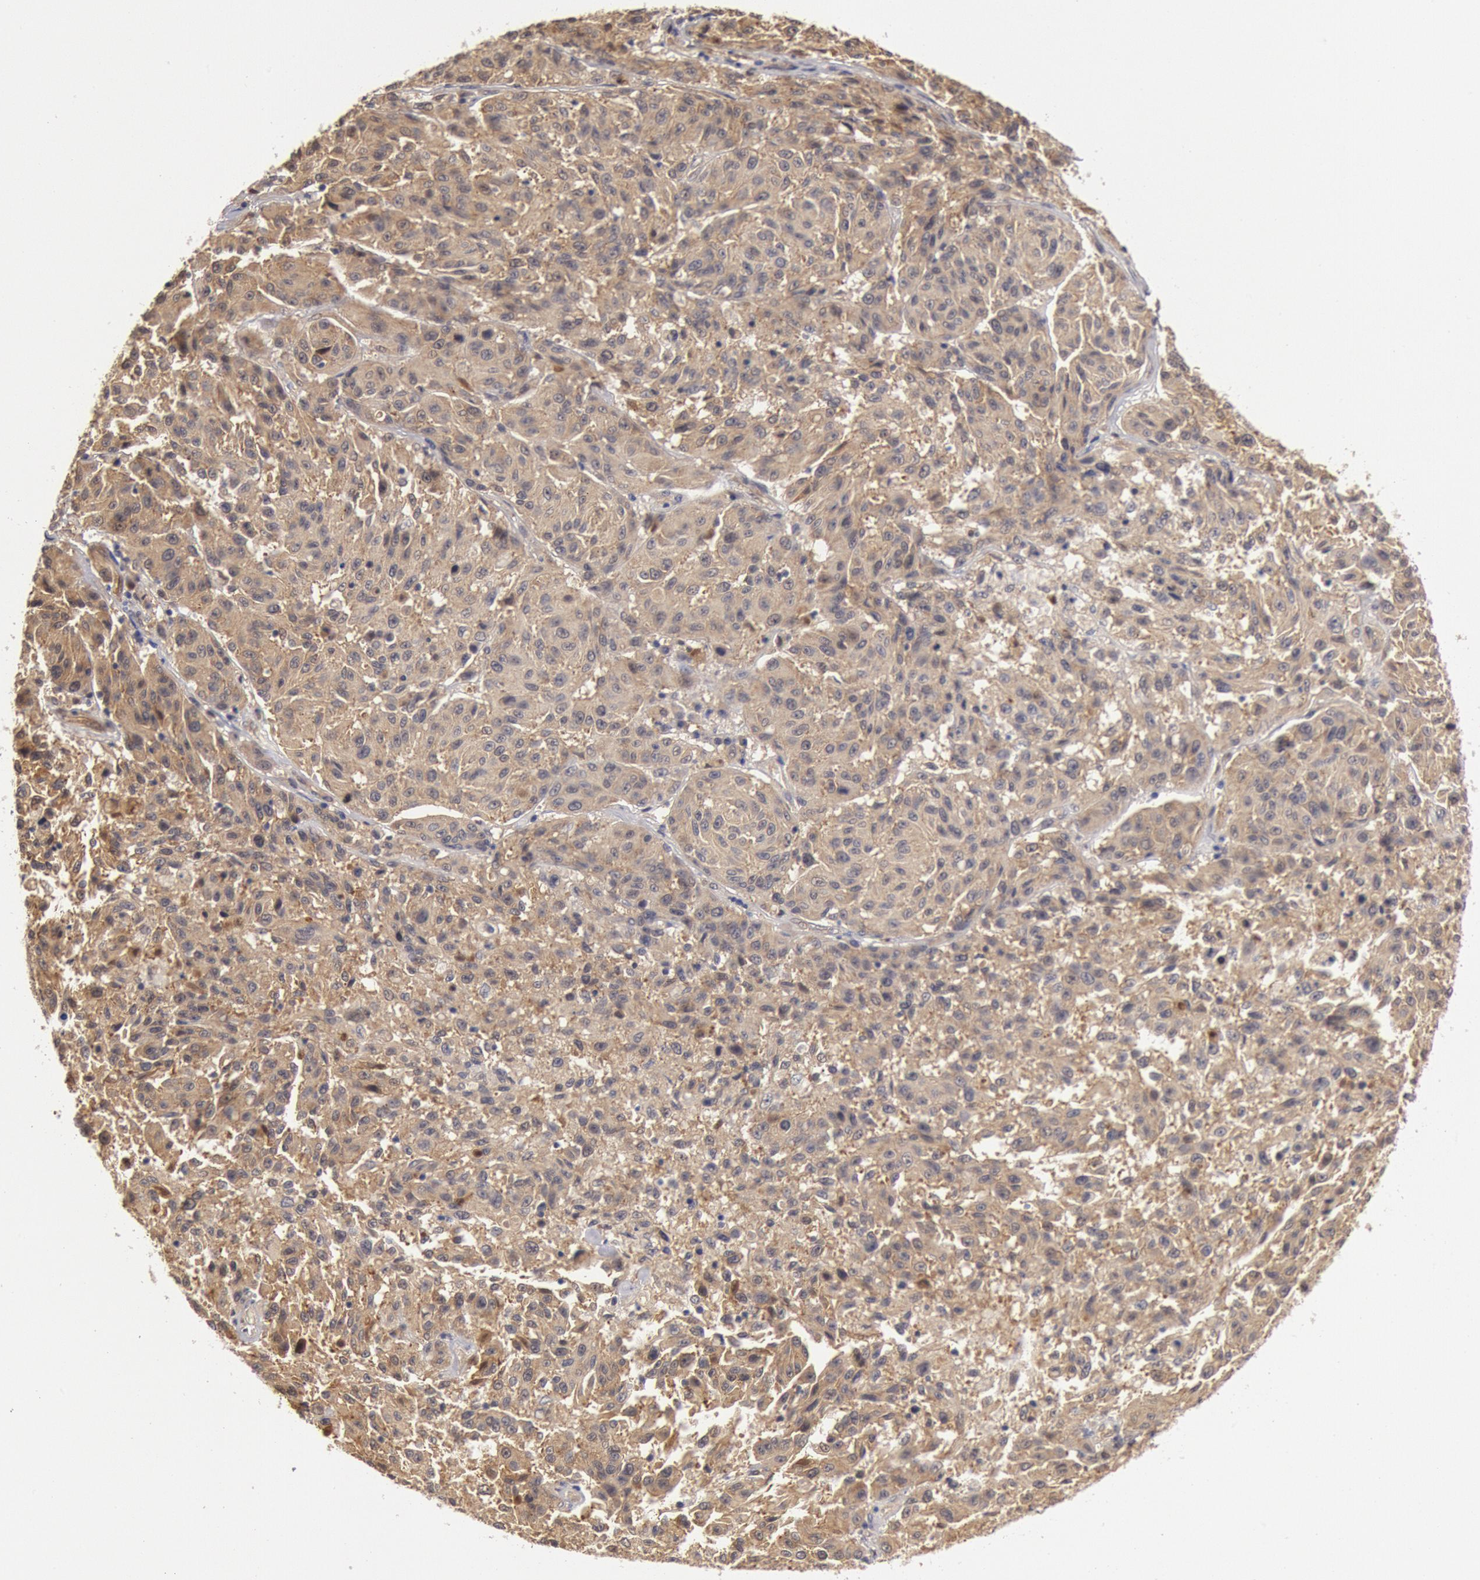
{"staining": {"intensity": "moderate", "quantity": ">75%", "location": "cytoplasmic/membranous"}, "tissue": "melanoma", "cell_type": "Tumor cells", "image_type": "cancer", "snomed": [{"axis": "morphology", "description": "Malignant melanoma, NOS"}, {"axis": "topography", "description": "Skin"}], "caption": "Melanoma stained with a brown dye demonstrates moderate cytoplasmic/membranous positive positivity in about >75% of tumor cells.", "gene": "DNAJA1", "patient": {"sex": "female", "age": 77}}